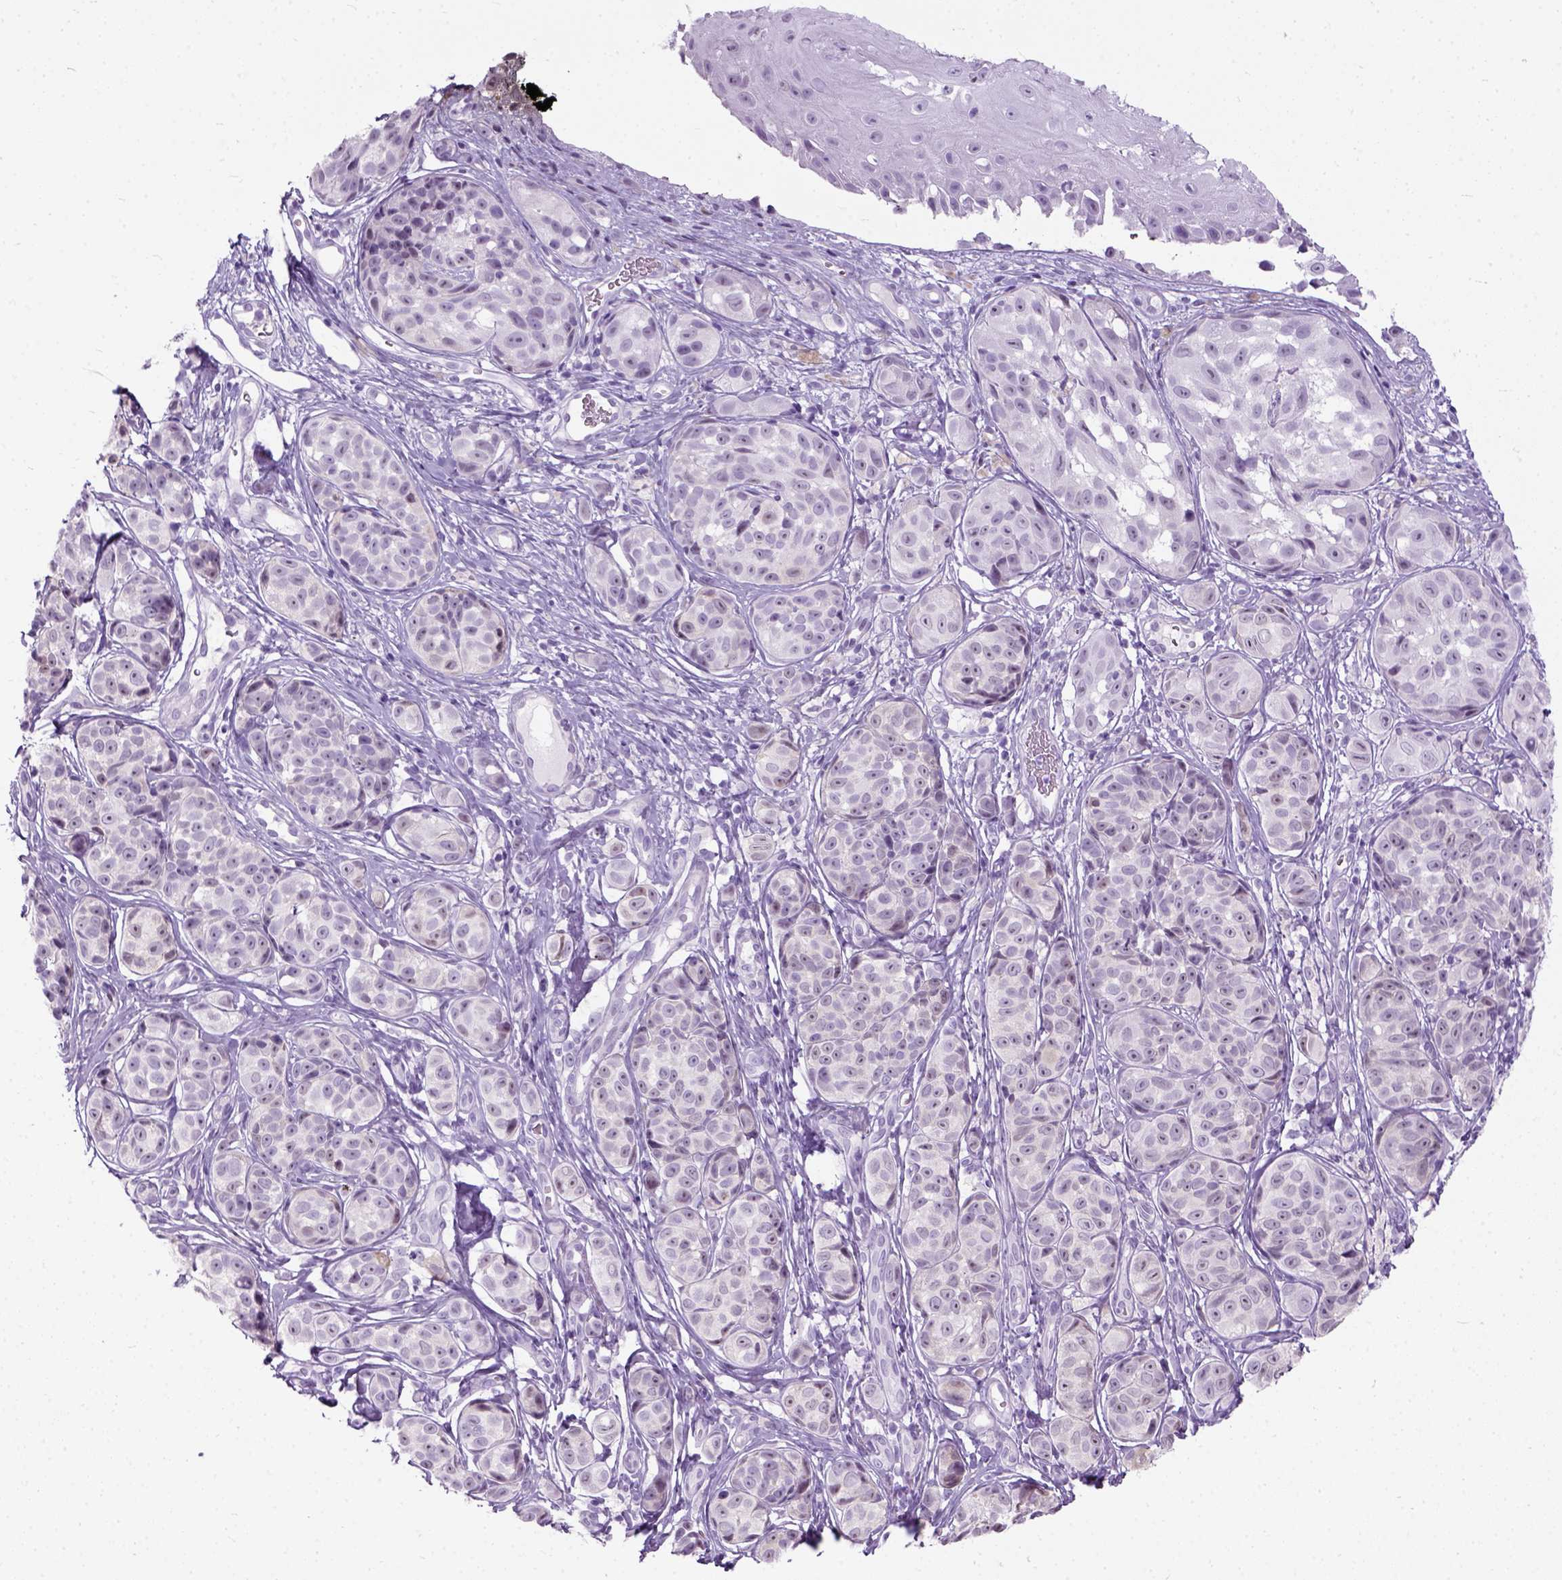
{"staining": {"intensity": "negative", "quantity": "none", "location": "none"}, "tissue": "melanoma", "cell_type": "Tumor cells", "image_type": "cancer", "snomed": [{"axis": "morphology", "description": "Malignant melanoma, NOS"}, {"axis": "topography", "description": "Skin"}], "caption": "An image of human melanoma is negative for staining in tumor cells.", "gene": "AXDND1", "patient": {"sex": "male", "age": 48}}